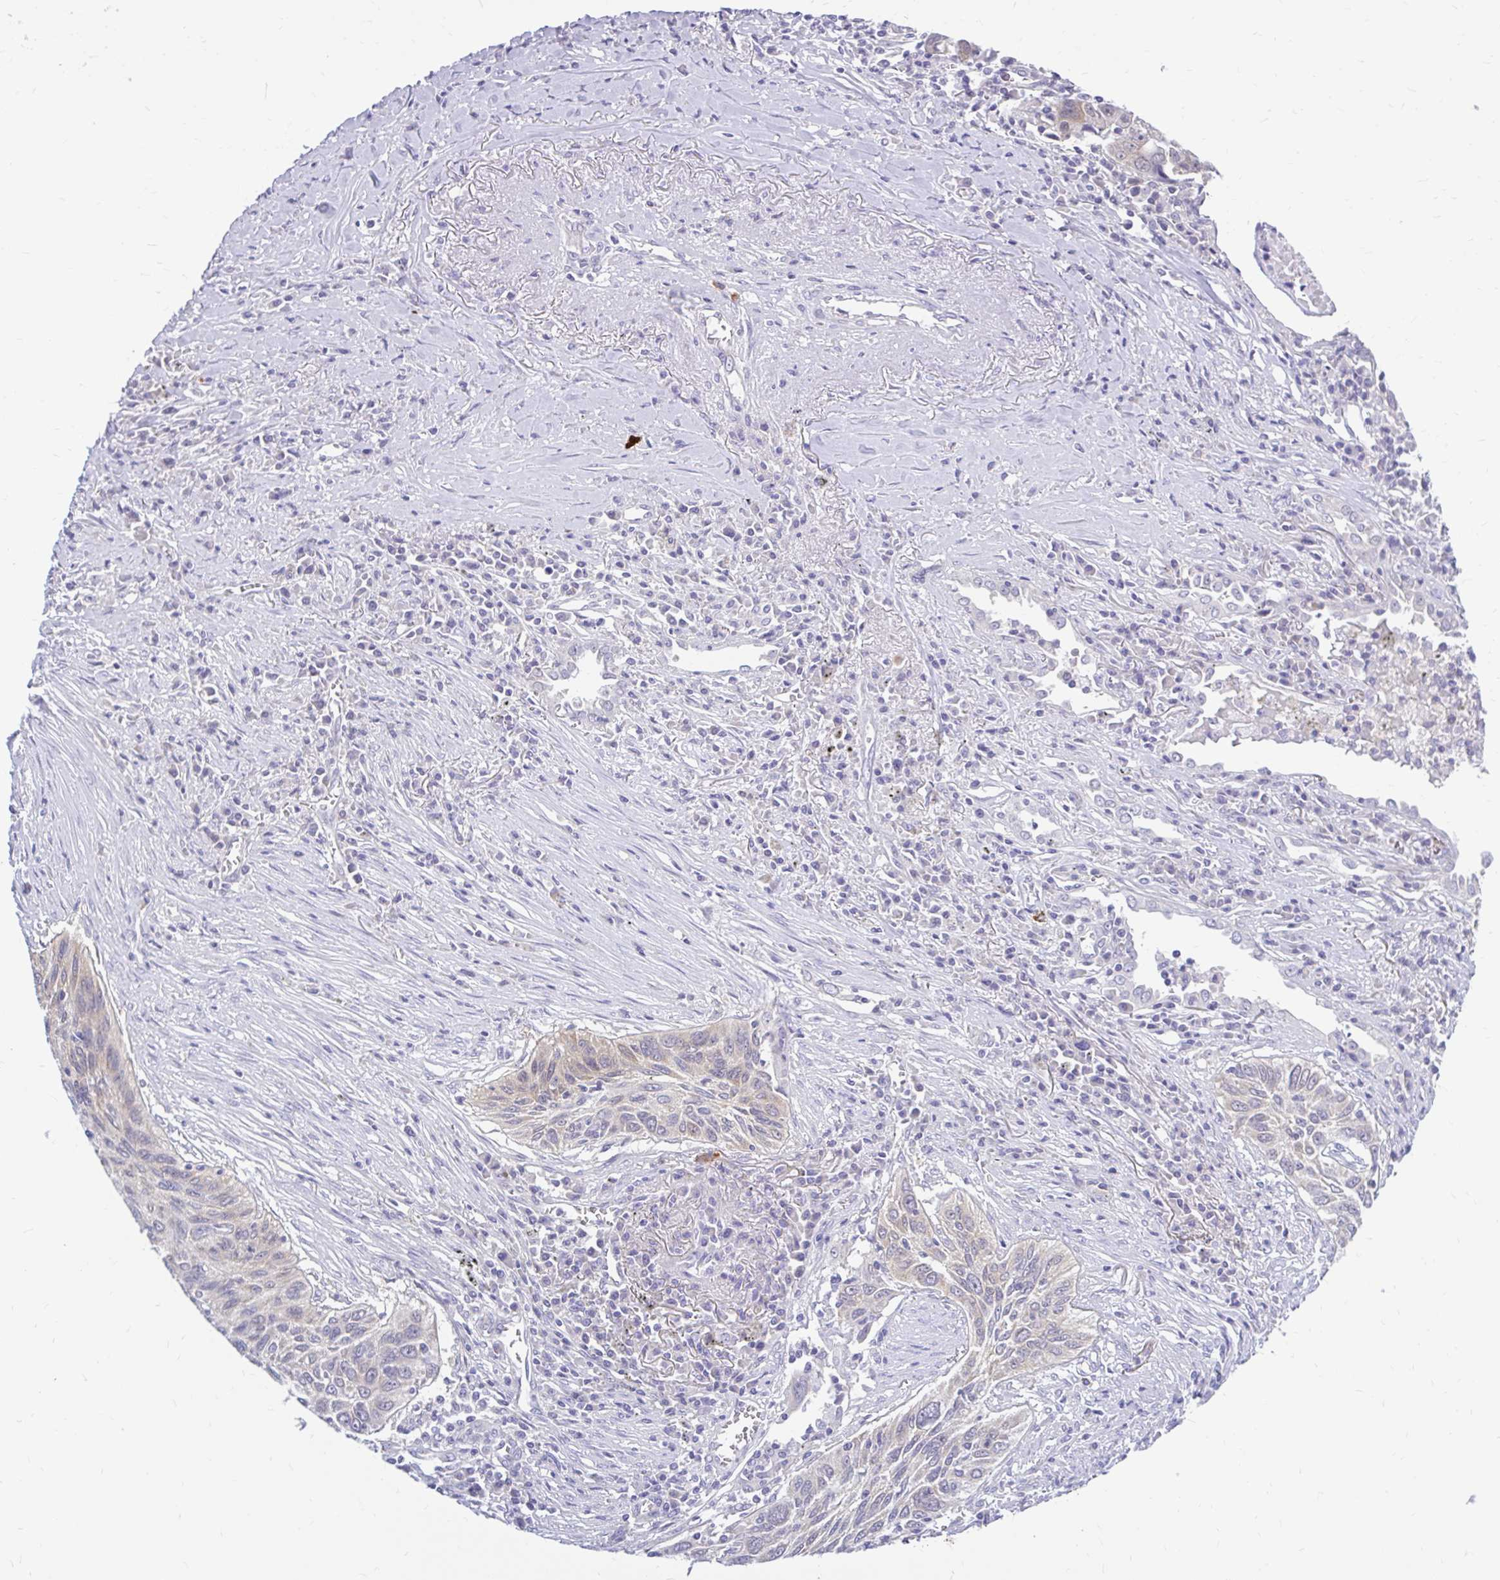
{"staining": {"intensity": "negative", "quantity": "none", "location": "none"}, "tissue": "lung cancer", "cell_type": "Tumor cells", "image_type": "cancer", "snomed": [{"axis": "morphology", "description": "Squamous cell carcinoma, NOS"}, {"axis": "topography", "description": "Lung"}], "caption": "Lung squamous cell carcinoma was stained to show a protein in brown. There is no significant staining in tumor cells.", "gene": "MAP1LC3A", "patient": {"sex": "female", "age": 66}}